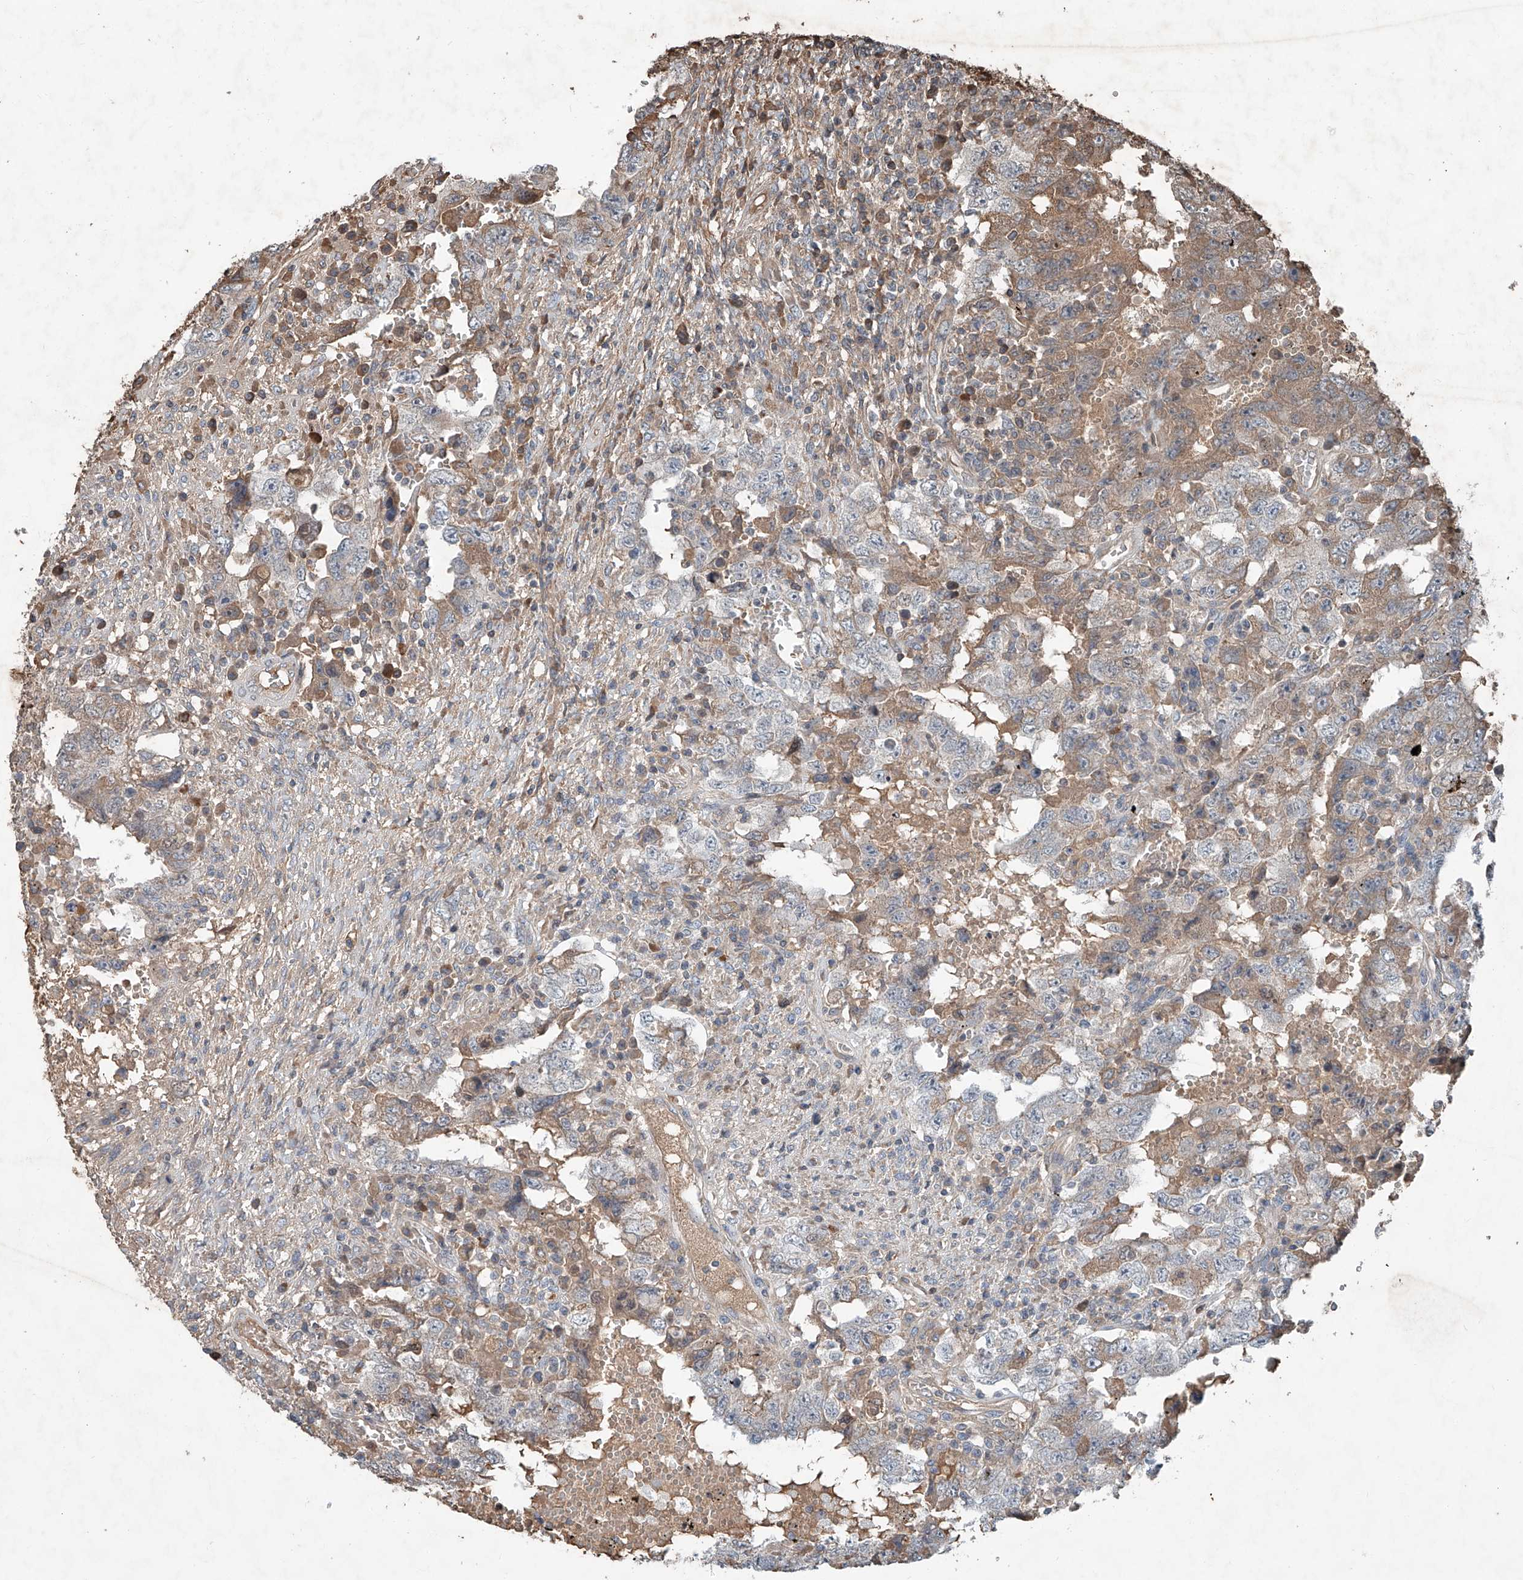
{"staining": {"intensity": "weak", "quantity": "25%-75%", "location": "cytoplasmic/membranous"}, "tissue": "testis cancer", "cell_type": "Tumor cells", "image_type": "cancer", "snomed": [{"axis": "morphology", "description": "Carcinoma, Embryonal, NOS"}, {"axis": "topography", "description": "Testis"}], "caption": "High-magnification brightfield microscopy of embryonal carcinoma (testis) stained with DAB (brown) and counterstained with hematoxylin (blue). tumor cells exhibit weak cytoplasmic/membranous staining is identified in about25%-75% of cells.", "gene": "ADAM23", "patient": {"sex": "male", "age": 26}}